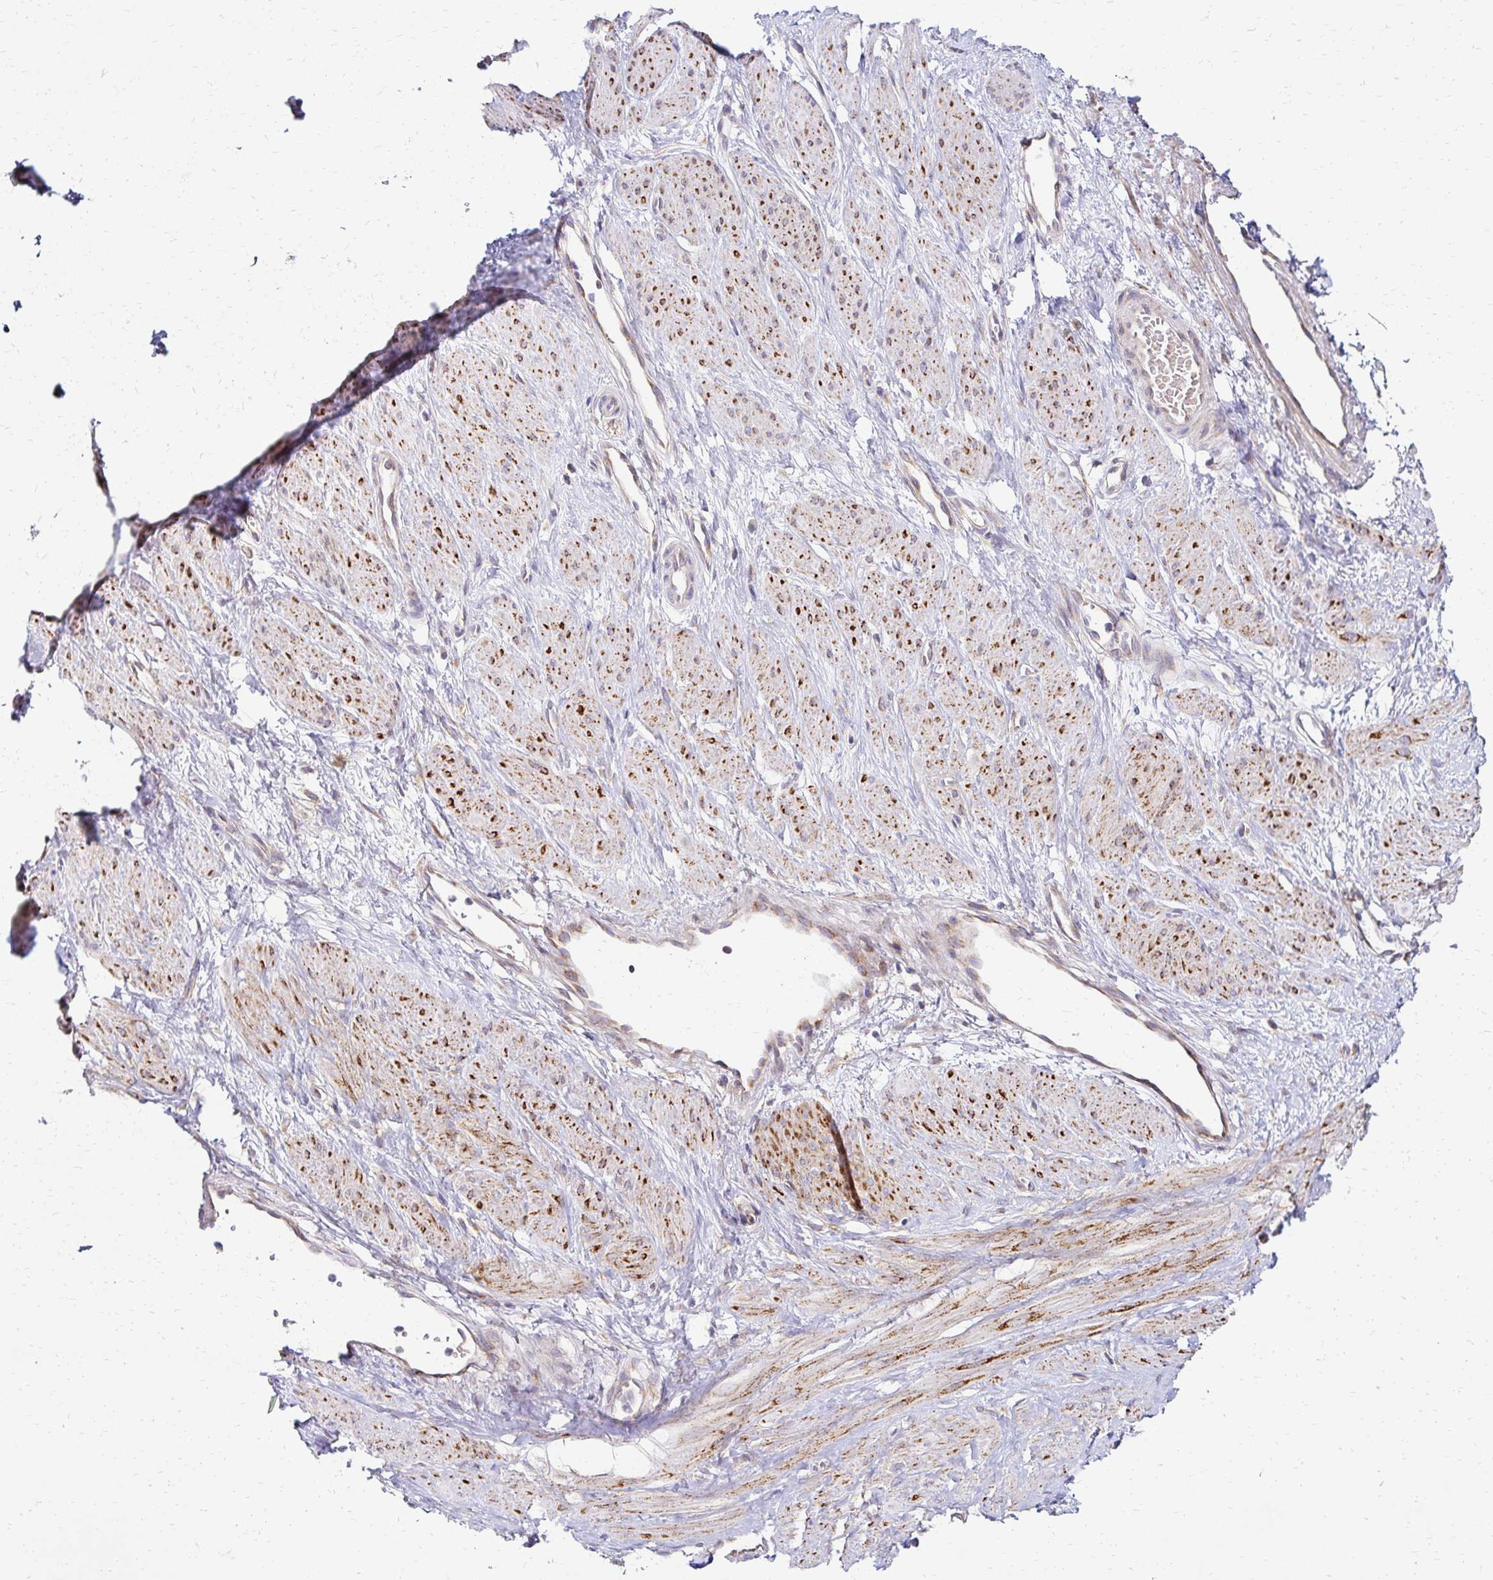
{"staining": {"intensity": "moderate", "quantity": "25%-75%", "location": "cytoplasmic/membranous"}, "tissue": "smooth muscle", "cell_type": "Smooth muscle cells", "image_type": "normal", "snomed": [{"axis": "morphology", "description": "Normal tissue, NOS"}, {"axis": "topography", "description": "Smooth muscle"}, {"axis": "topography", "description": "Uterus"}], "caption": "Normal smooth muscle was stained to show a protein in brown. There is medium levels of moderate cytoplasmic/membranous positivity in approximately 25%-75% of smooth muscle cells. (DAB (3,3'-diaminobenzidine) IHC with brightfield microscopy, high magnification).", "gene": "IDUA", "patient": {"sex": "female", "age": 39}}